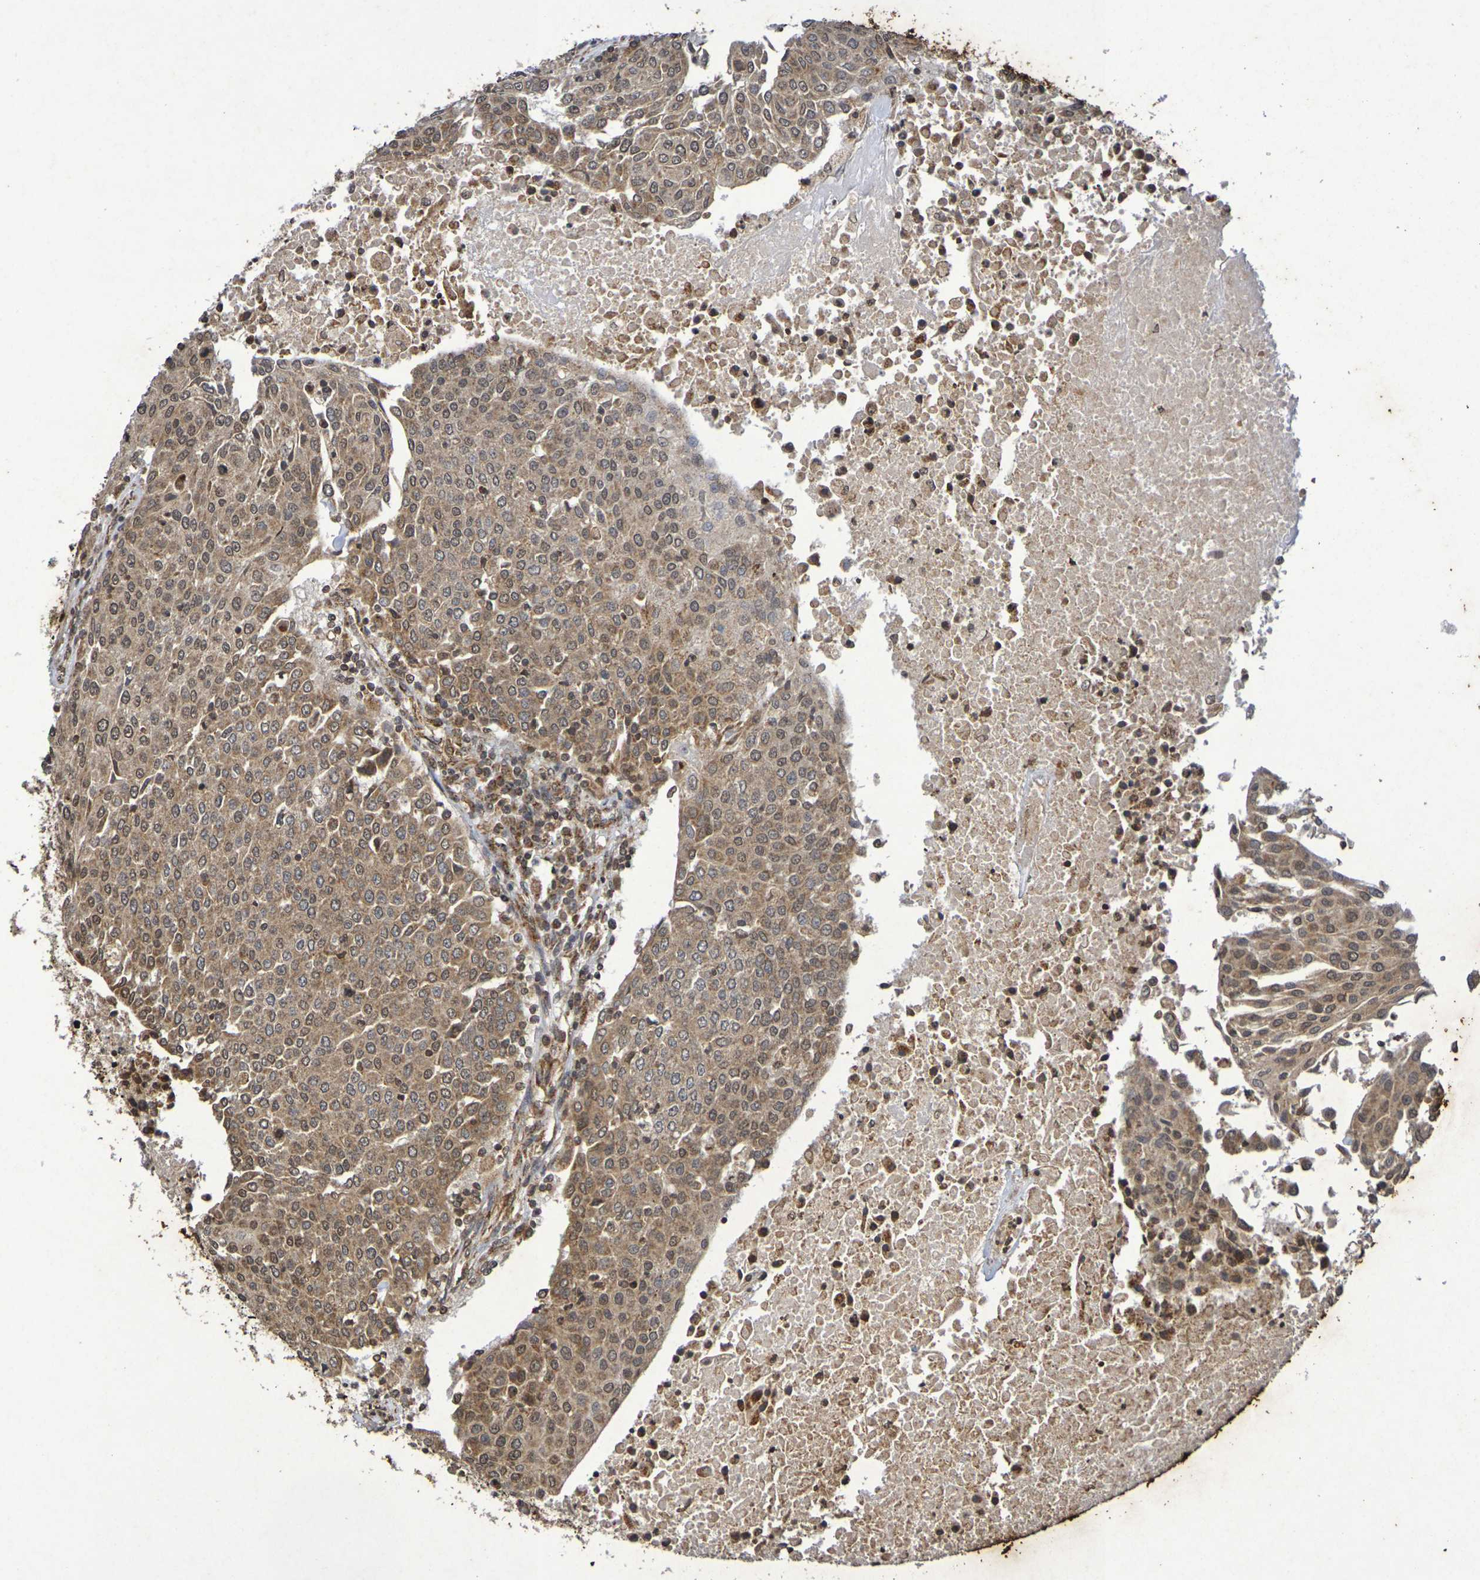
{"staining": {"intensity": "moderate", "quantity": ">75%", "location": "cytoplasmic/membranous,nuclear"}, "tissue": "urothelial cancer", "cell_type": "Tumor cells", "image_type": "cancer", "snomed": [{"axis": "morphology", "description": "Urothelial carcinoma, High grade"}, {"axis": "topography", "description": "Urinary bladder"}], "caption": "Immunohistochemistry (DAB) staining of human urothelial carcinoma (high-grade) shows moderate cytoplasmic/membranous and nuclear protein expression in approximately >75% of tumor cells.", "gene": "GUCY1A2", "patient": {"sex": "female", "age": 85}}